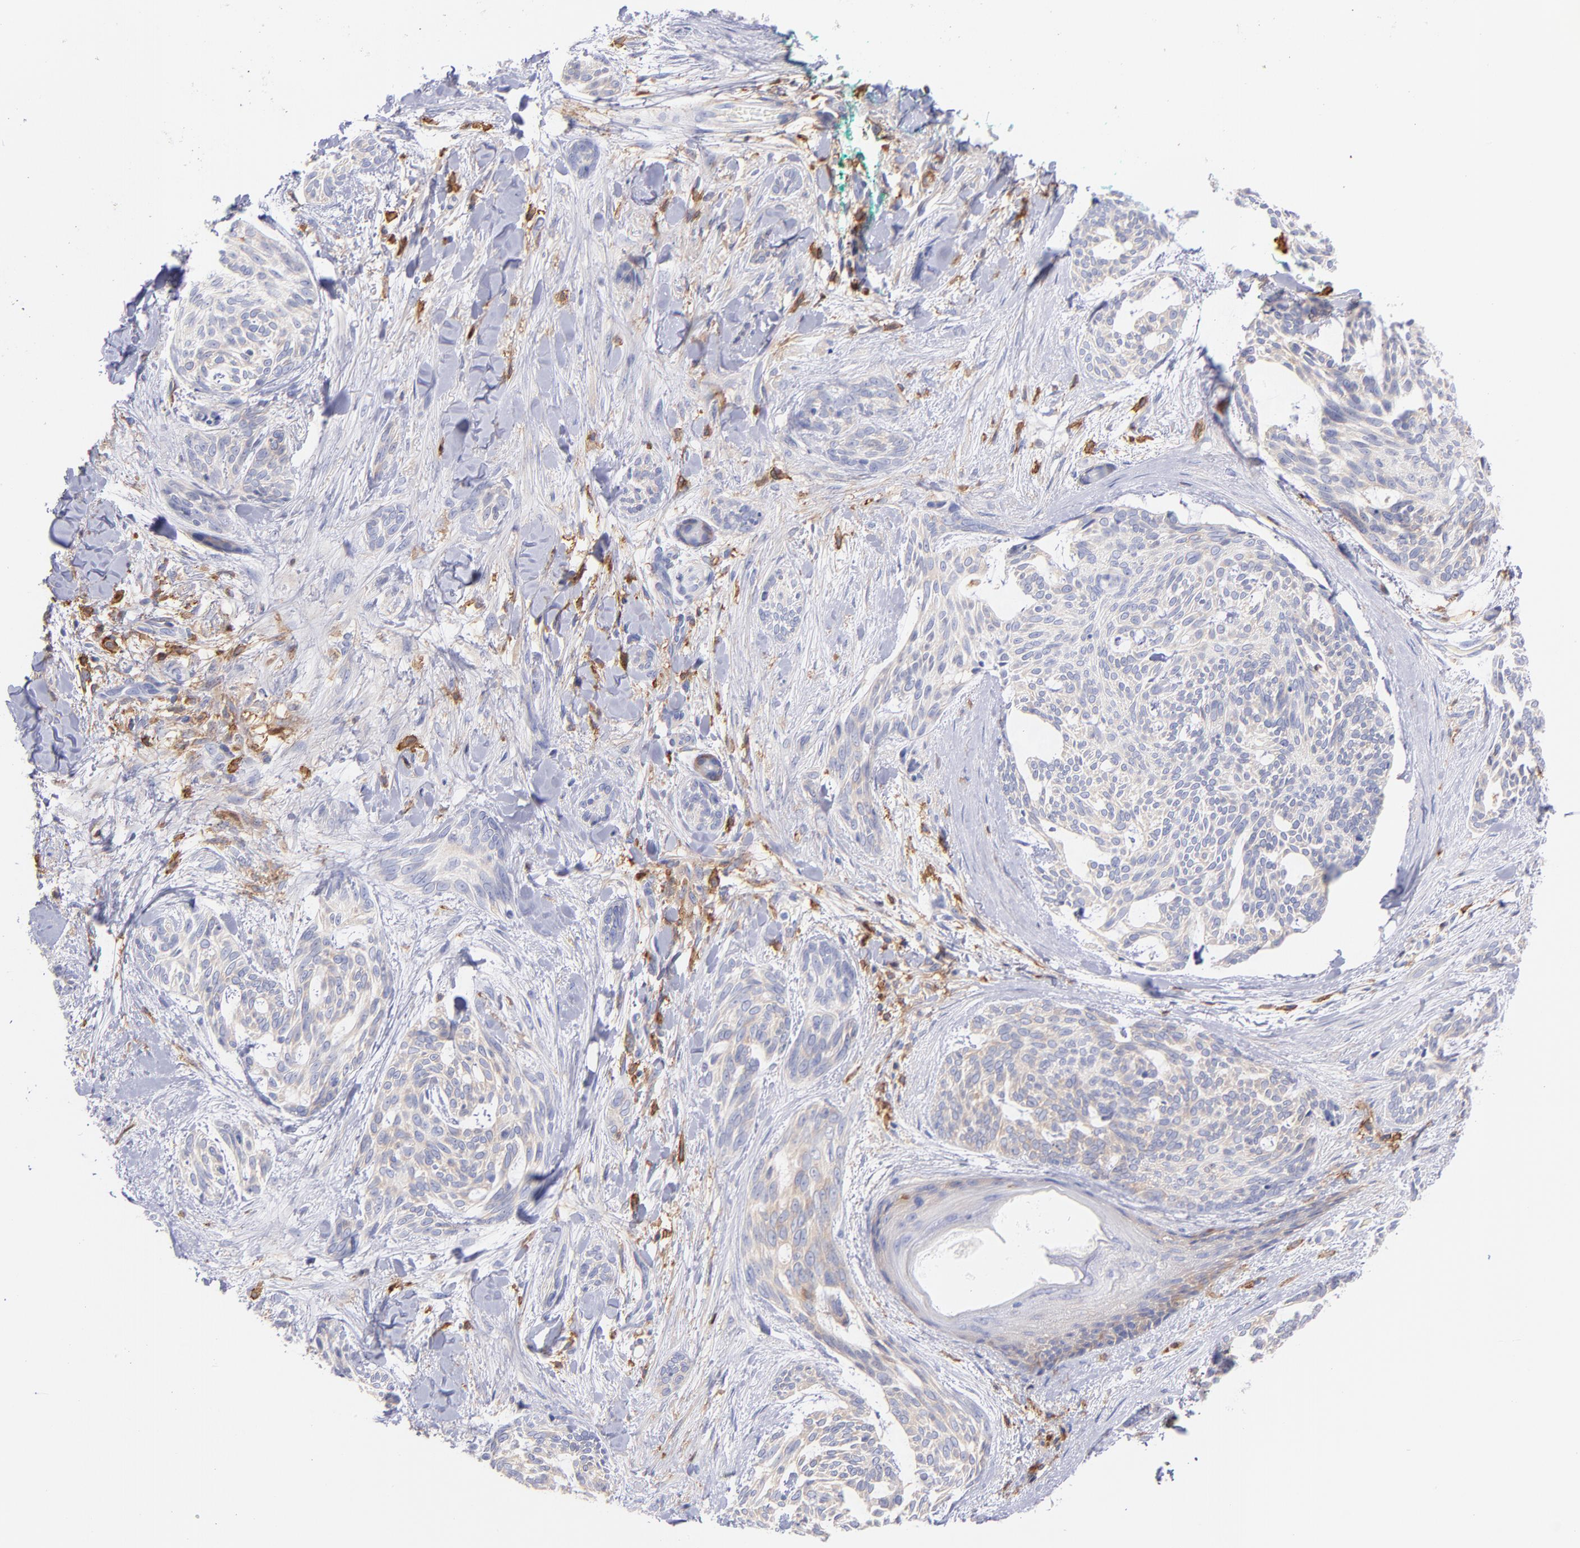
{"staining": {"intensity": "weak", "quantity": "25%-75%", "location": "cytoplasmic/membranous"}, "tissue": "skin cancer", "cell_type": "Tumor cells", "image_type": "cancer", "snomed": [{"axis": "morphology", "description": "Normal tissue, NOS"}, {"axis": "morphology", "description": "Basal cell carcinoma"}, {"axis": "topography", "description": "Skin"}], "caption": "Protein staining reveals weak cytoplasmic/membranous positivity in about 25%-75% of tumor cells in skin cancer (basal cell carcinoma).", "gene": "PRKCA", "patient": {"sex": "female", "age": 71}}